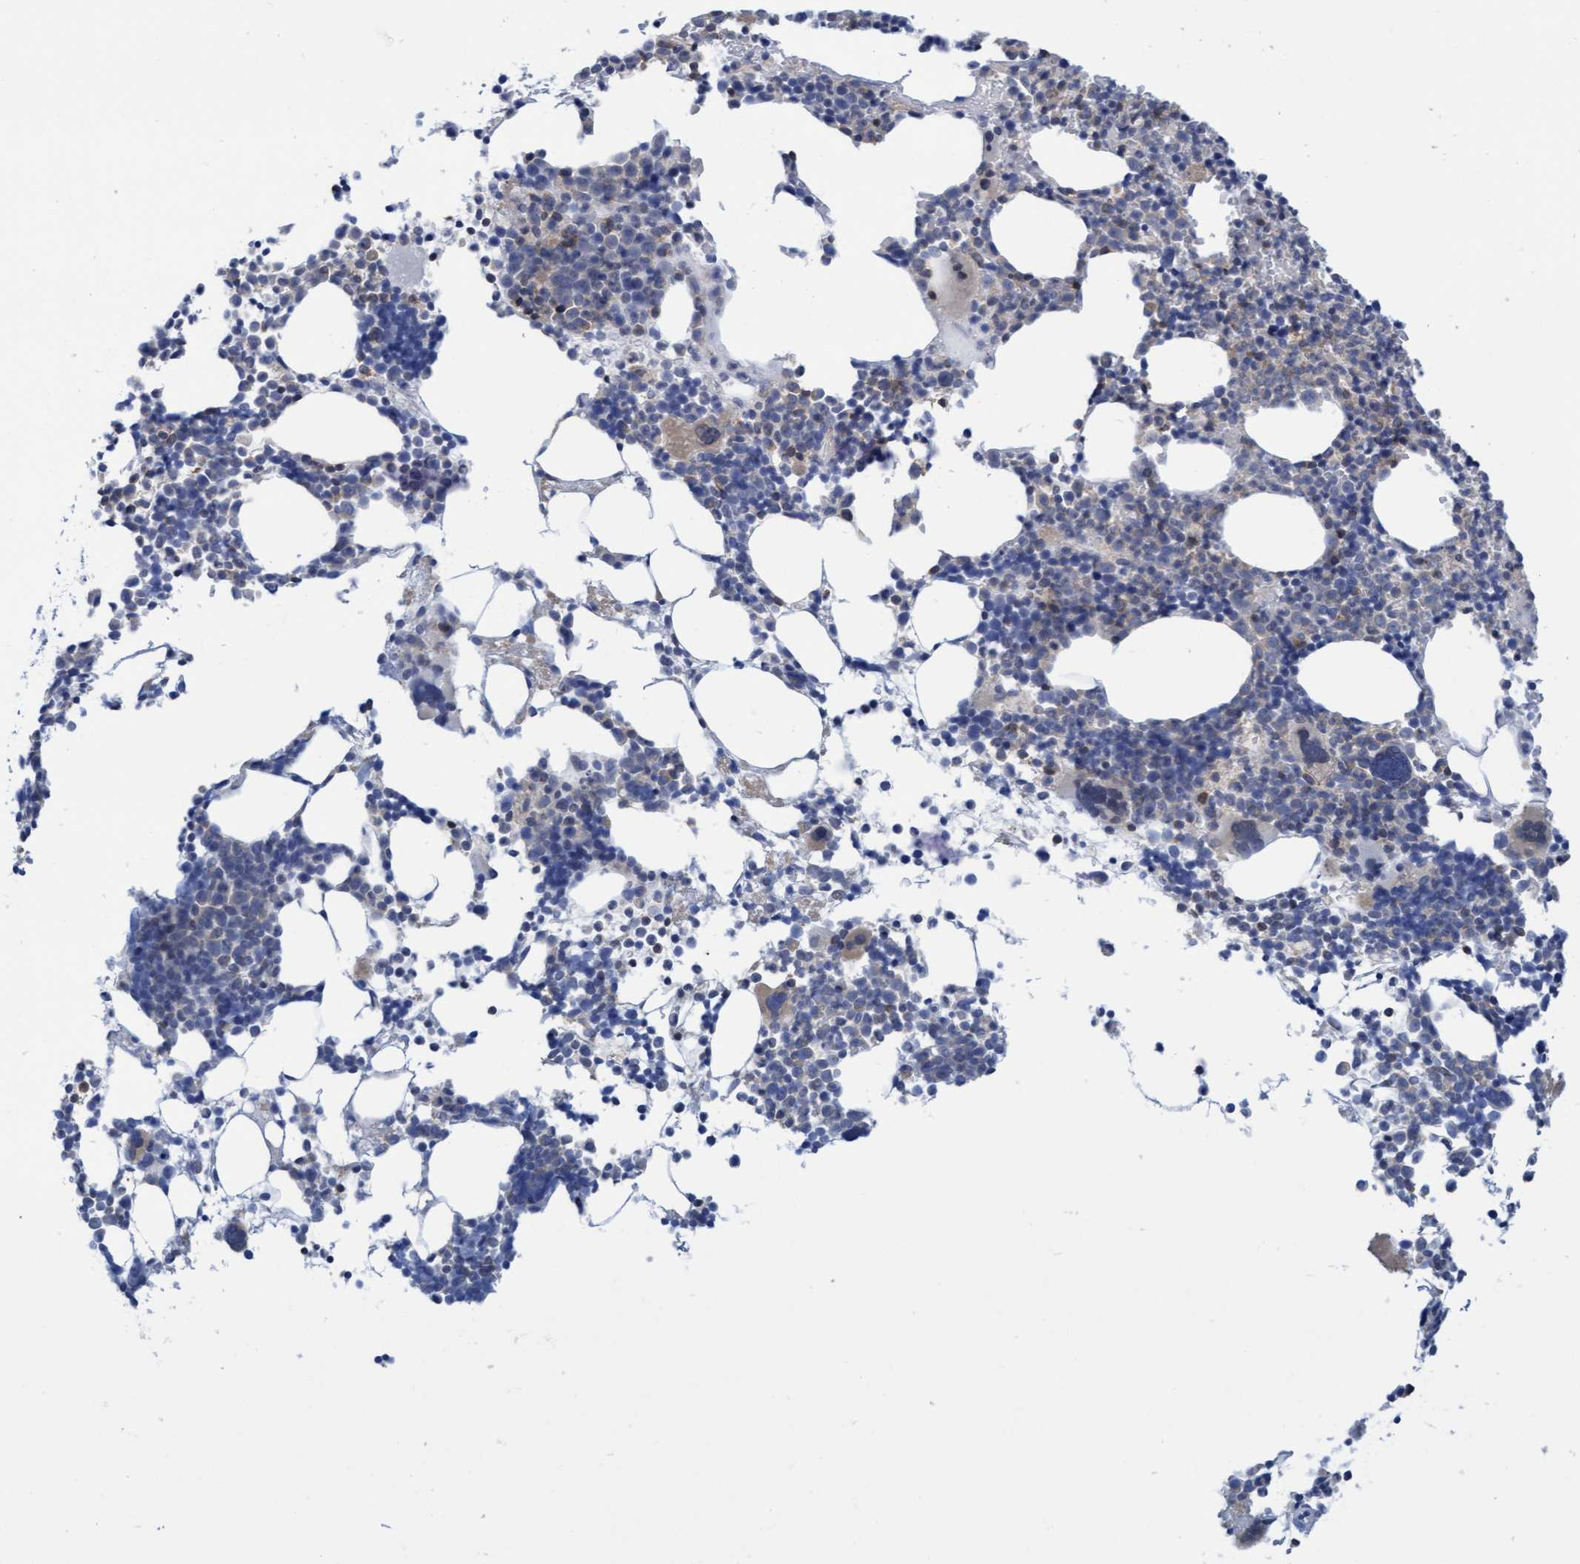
{"staining": {"intensity": "moderate", "quantity": "<25%", "location": "cytoplasmic/membranous"}, "tissue": "bone marrow", "cell_type": "Hematopoietic cells", "image_type": "normal", "snomed": [{"axis": "morphology", "description": "Normal tissue, NOS"}, {"axis": "morphology", "description": "Inflammation, NOS"}, {"axis": "topography", "description": "Bone marrow"}], "caption": "A high-resolution histopathology image shows immunohistochemistry staining of unremarkable bone marrow, which reveals moderate cytoplasmic/membranous staining in approximately <25% of hematopoietic cells. The staining was performed using DAB (3,3'-diaminobenzidine), with brown indicating positive protein expression. Nuclei are stained blue with hematoxylin.", "gene": "FNBP1", "patient": {"sex": "male", "age": 78}}